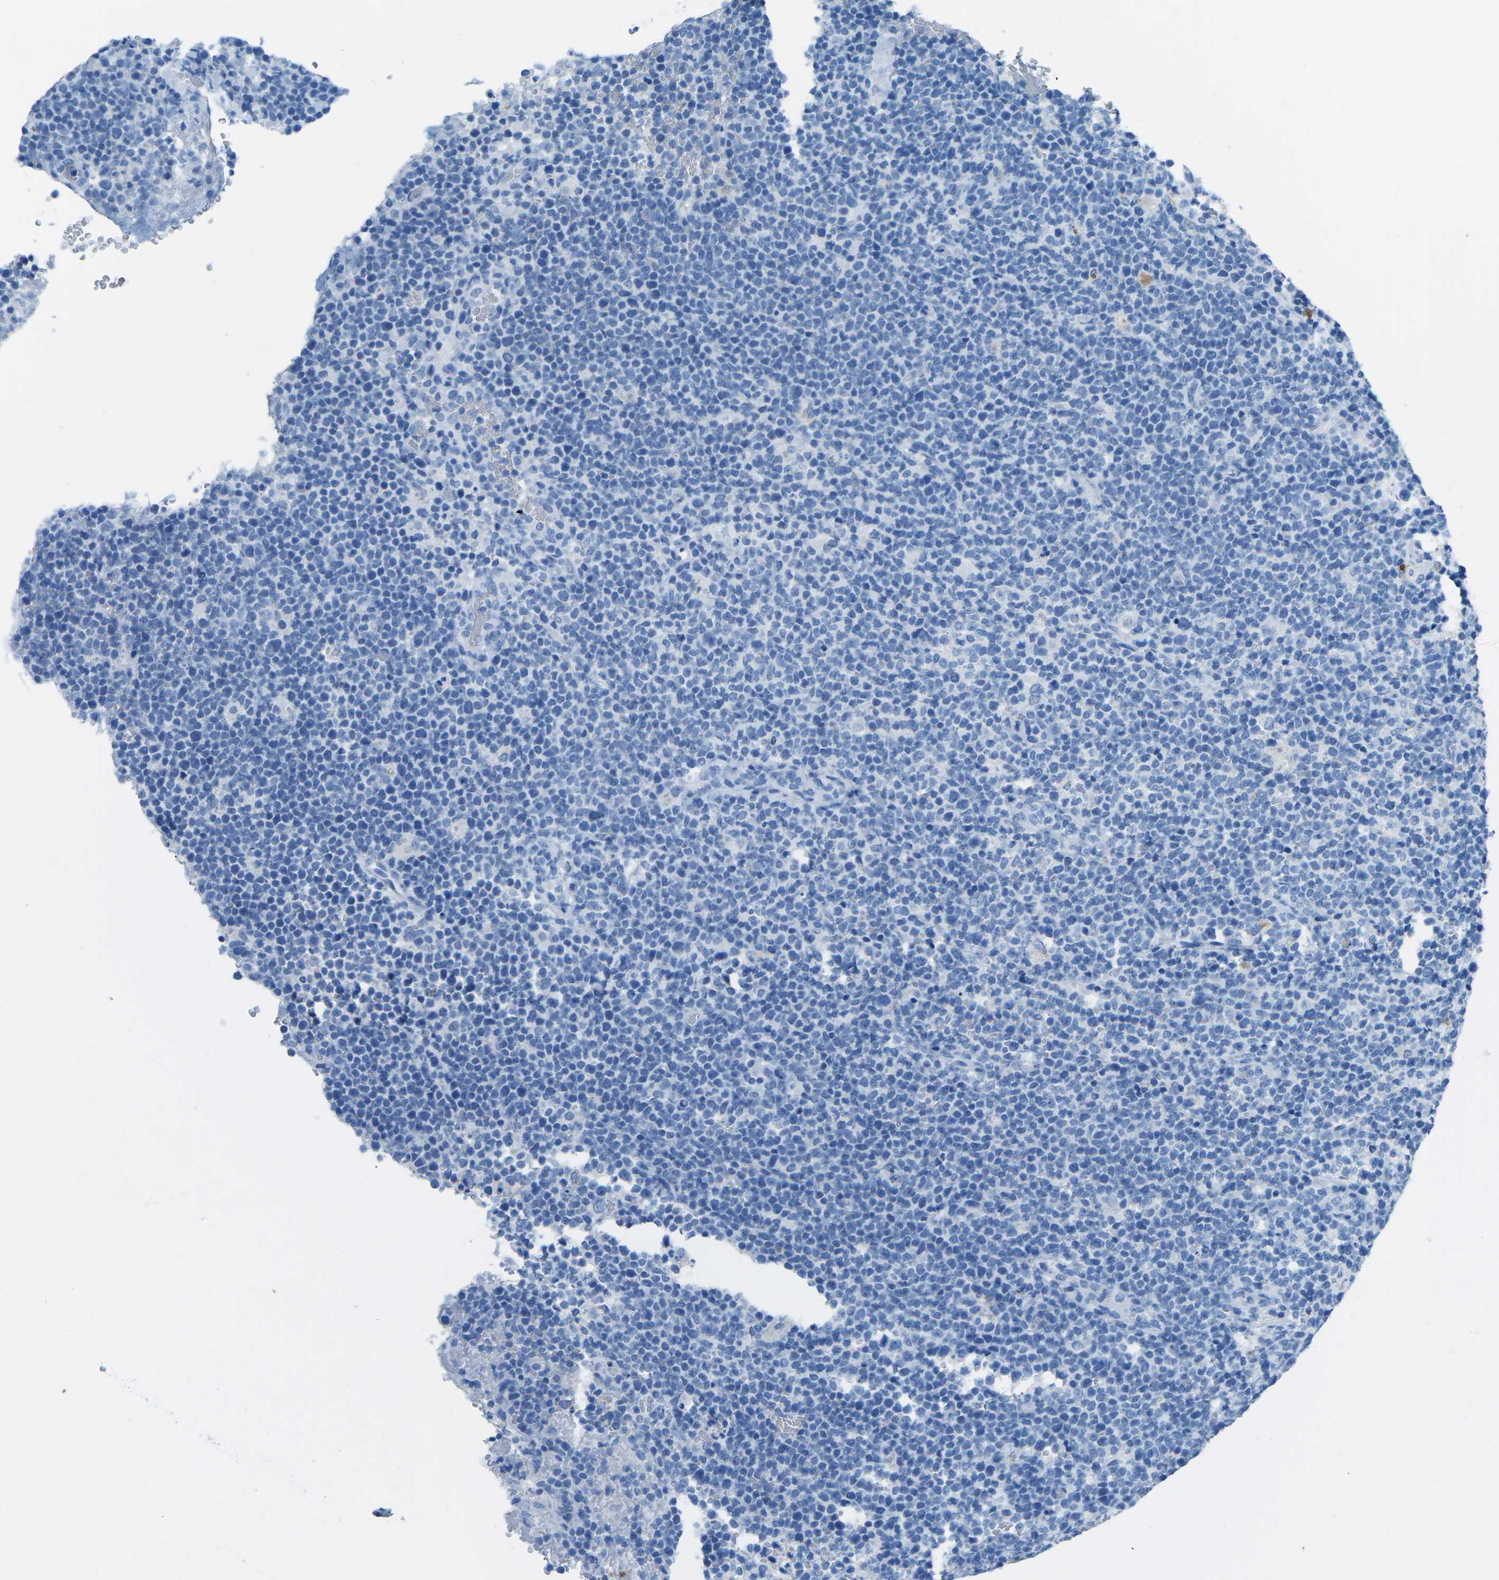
{"staining": {"intensity": "negative", "quantity": "none", "location": "none"}, "tissue": "lymphoma", "cell_type": "Tumor cells", "image_type": "cancer", "snomed": [{"axis": "morphology", "description": "Malignant lymphoma, non-Hodgkin's type, High grade"}, {"axis": "topography", "description": "Lymph node"}], "caption": "Tumor cells show no significant protein positivity in high-grade malignant lymphoma, non-Hodgkin's type.", "gene": "MYH8", "patient": {"sex": "male", "age": 61}}